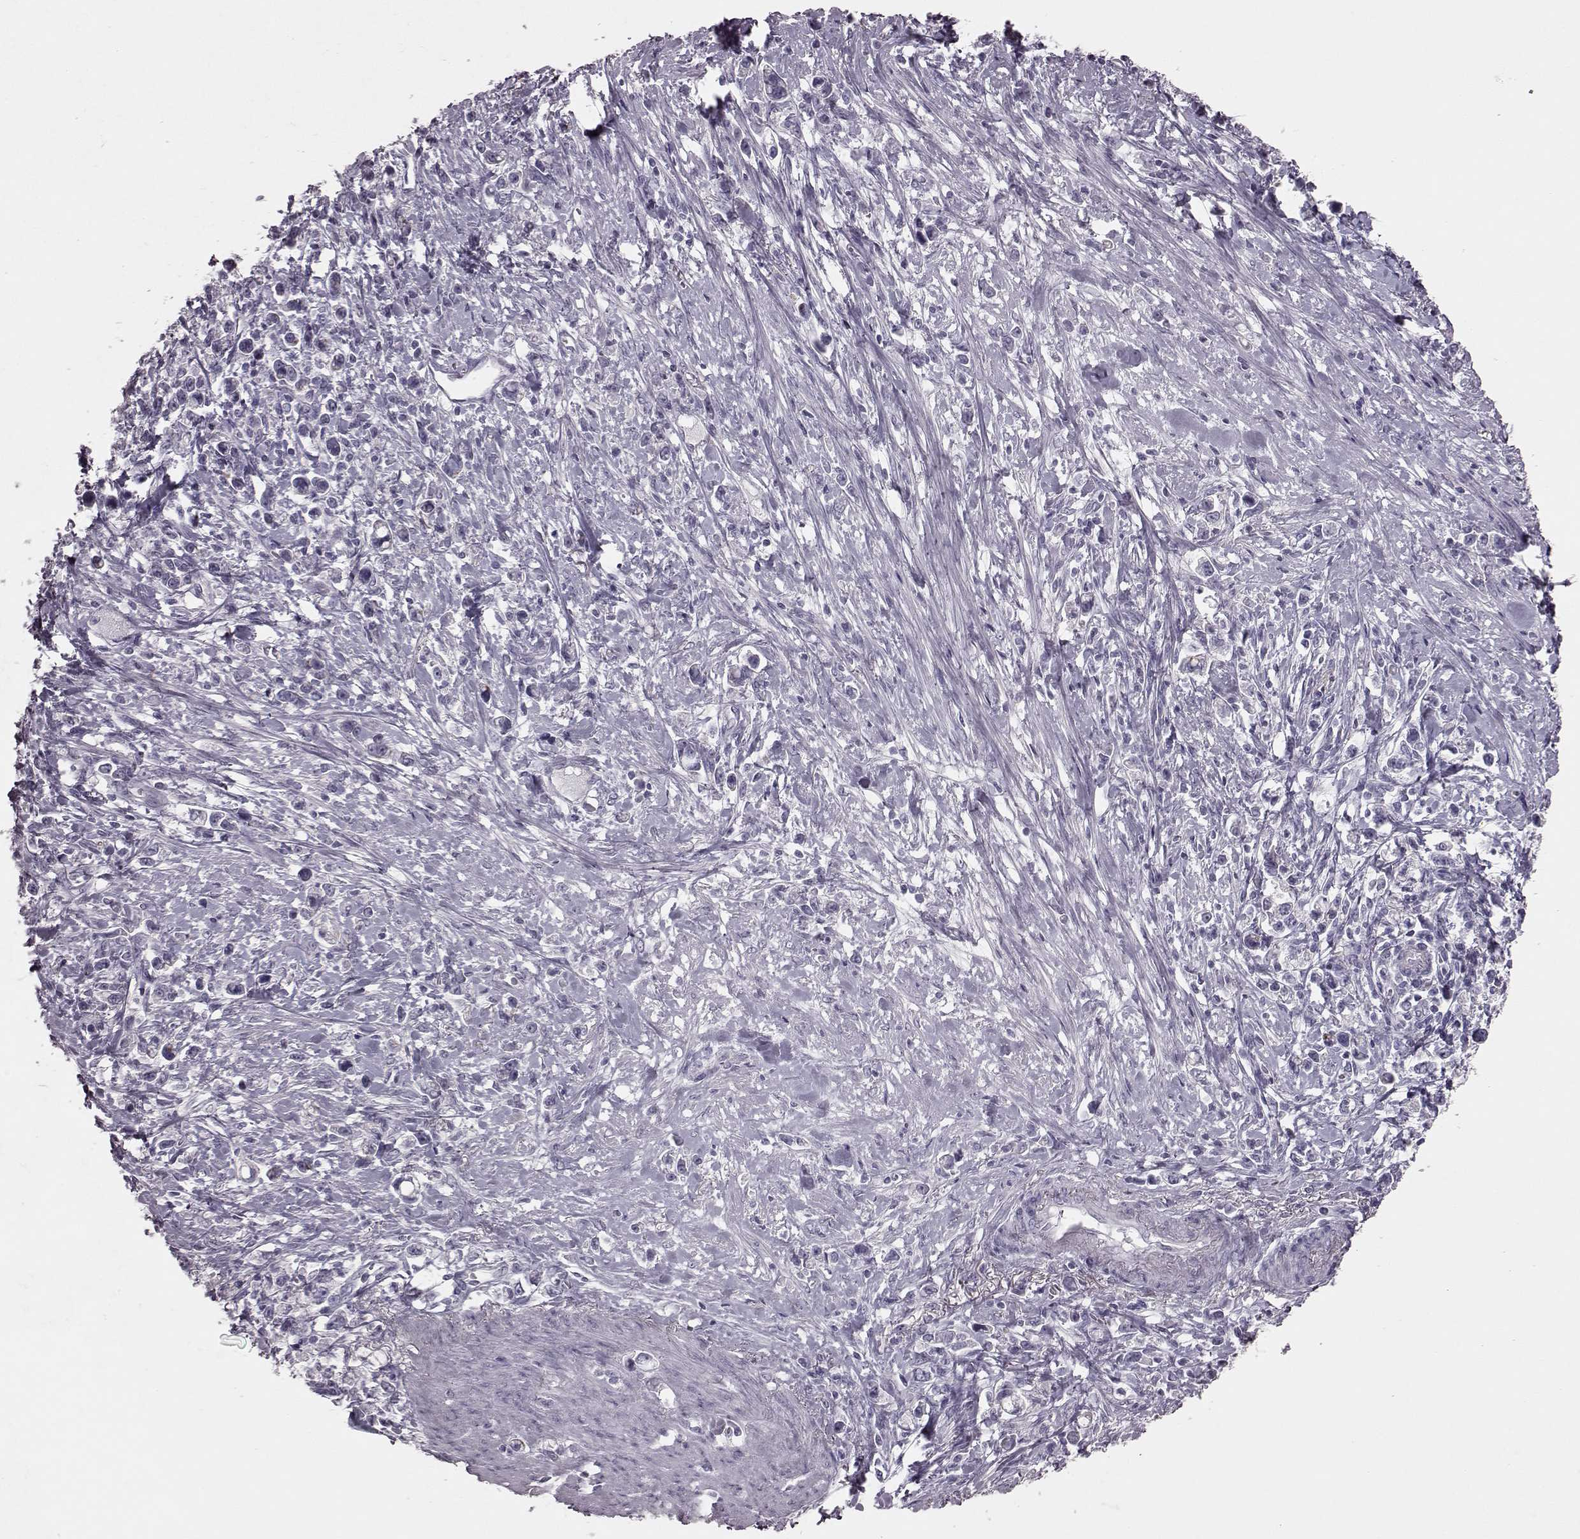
{"staining": {"intensity": "negative", "quantity": "none", "location": "none"}, "tissue": "stomach cancer", "cell_type": "Tumor cells", "image_type": "cancer", "snomed": [{"axis": "morphology", "description": "Adenocarcinoma, NOS"}, {"axis": "topography", "description": "Stomach"}], "caption": "IHC micrograph of neoplastic tissue: adenocarcinoma (stomach) stained with DAB displays no significant protein expression in tumor cells.", "gene": "SNTG1", "patient": {"sex": "male", "age": 63}}